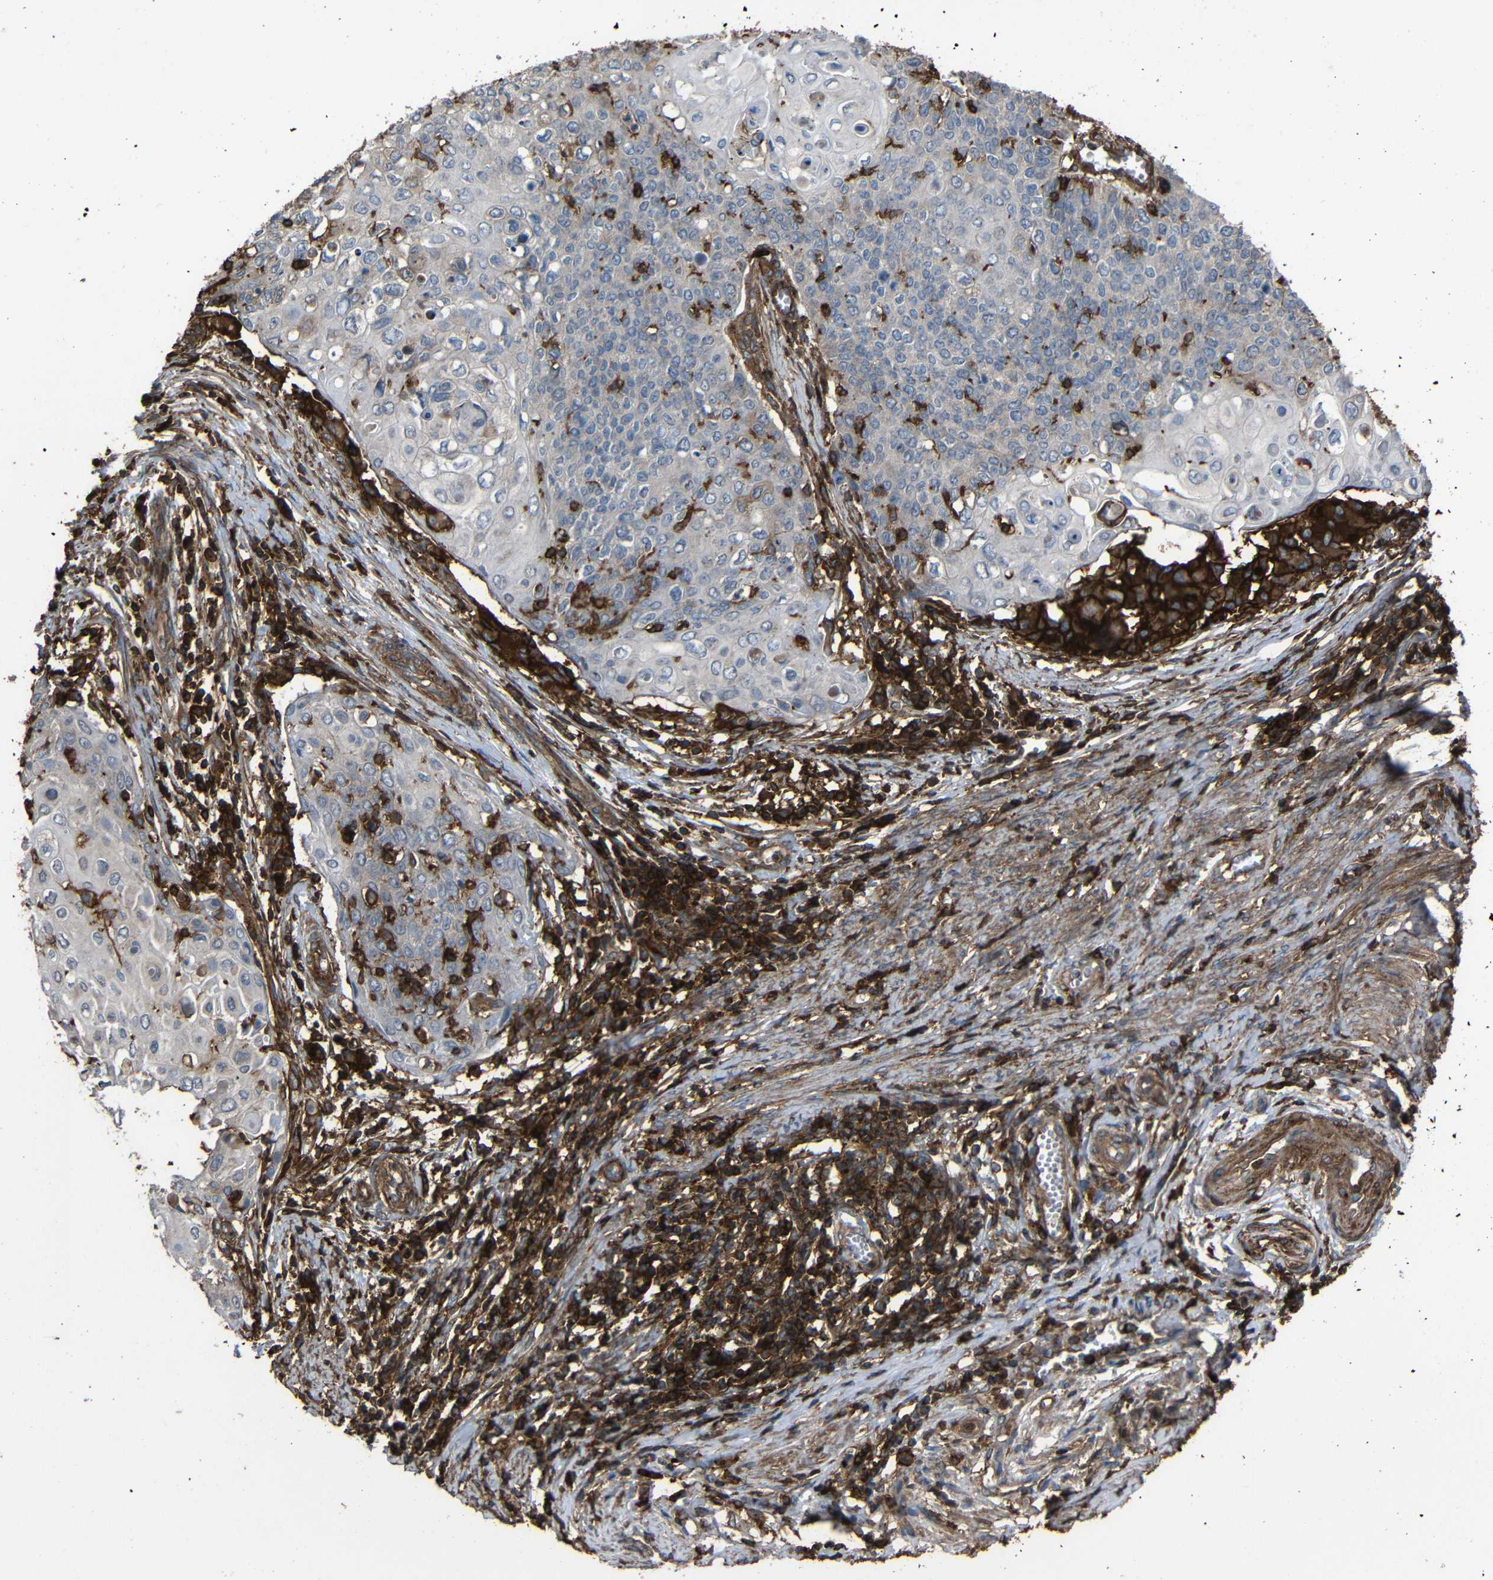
{"staining": {"intensity": "negative", "quantity": "none", "location": "none"}, "tissue": "cervical cancer", "cell_type": "Tumor cells", "image_type": "cancer", "snomed": [{"axis": "morphology", "description": "Squamous cell carcinoma, NOS"}, {"axis": "topography", "description": "Cervix"}], "caption": "Tumor cells show no significant staining in cervical cancer.", "gene": "ADGRE5", "patient": {"sex": "female", "age": 39}}